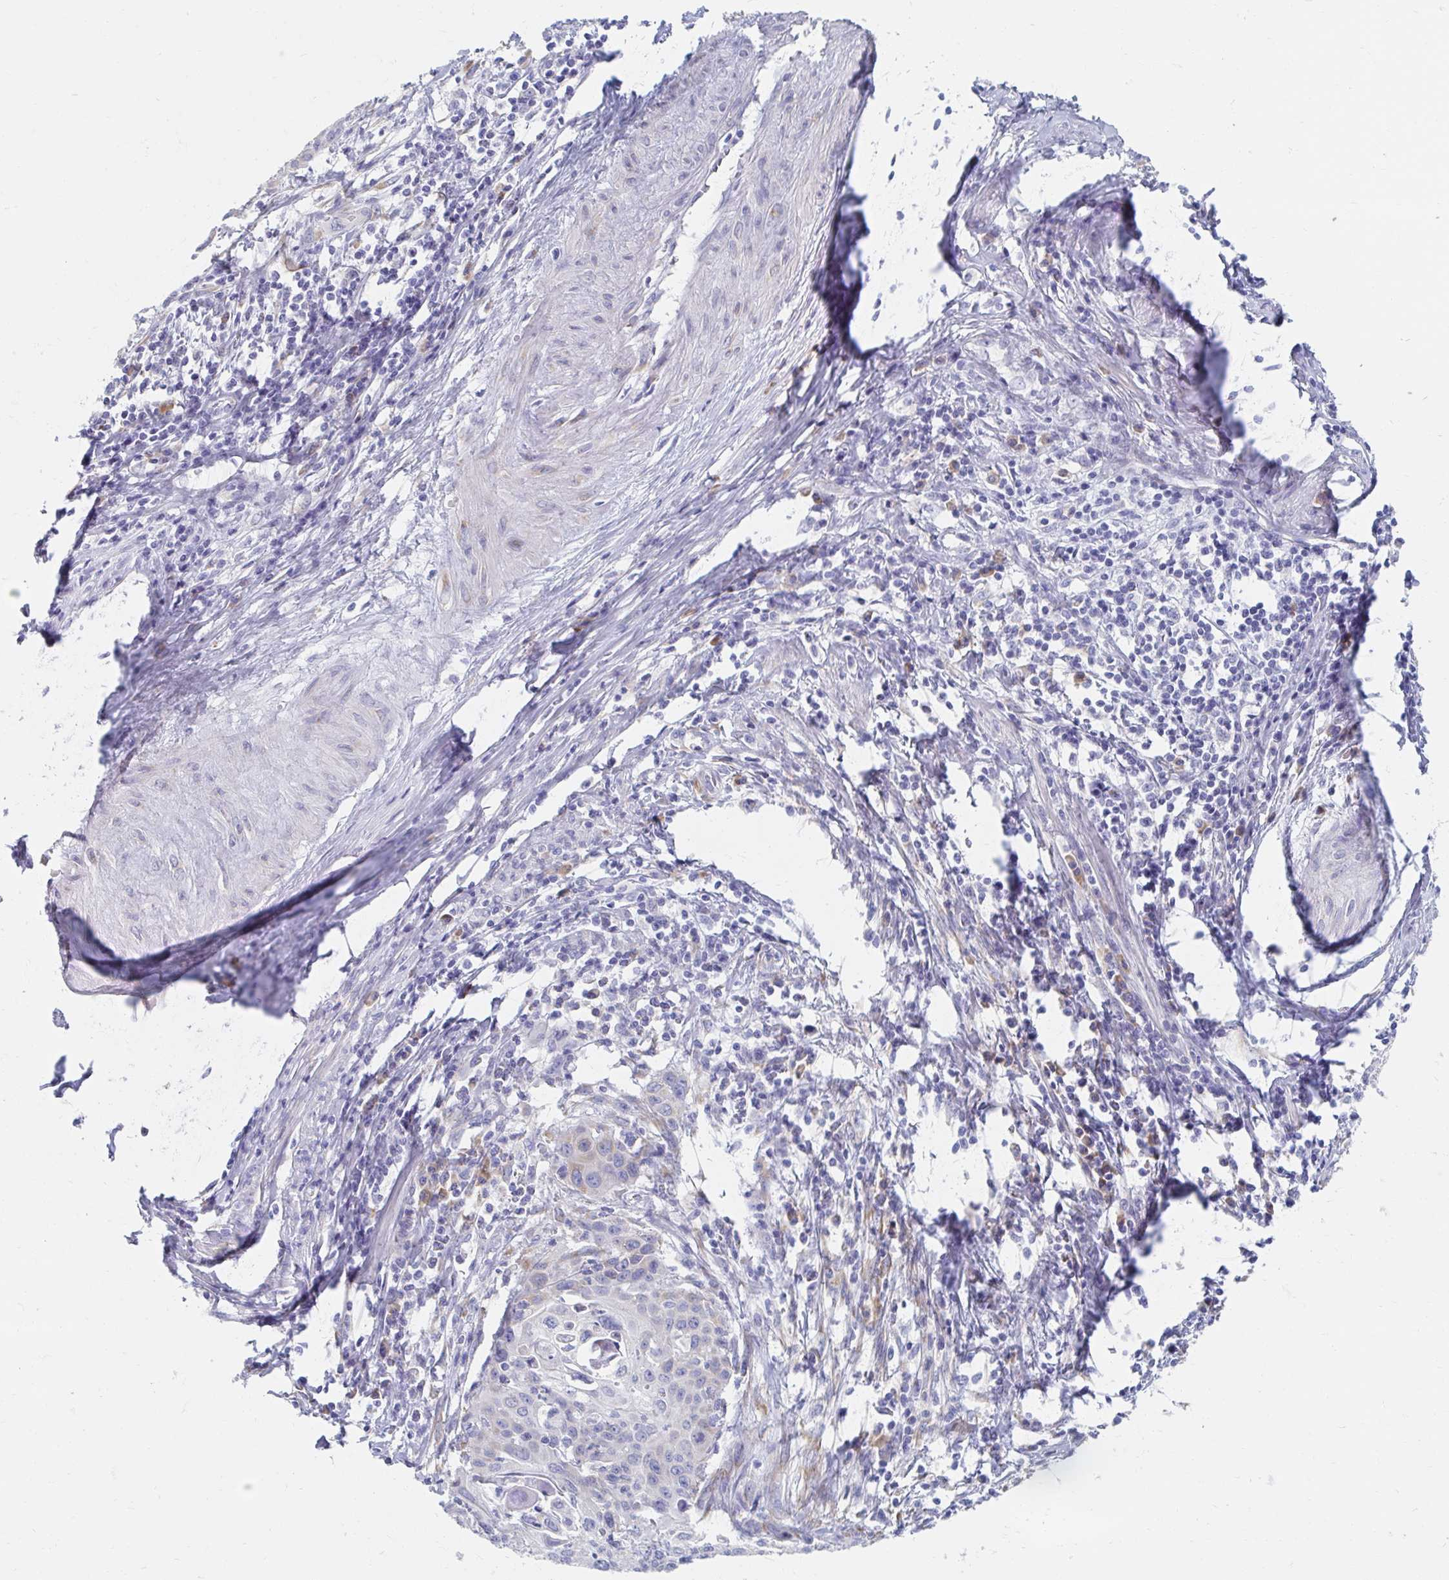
{"staining": {"intensity": "negative", "quantity": "none", "location": "none"}, "tissue": "cervical cancer", "cell_type": "Tumor cells", "image_type": "cancer", "snomed": [{"axis": "morphology", "description": "Squamous cell carcinoma, NOS"}, {"axis": "topography", "description": "Cervix"}], "caption": "A histopathology image of human cervical cancer is negative for staining in tumor cells.", "gene": "MYLK2", "patient": {"sex": "female", "age": 65}}